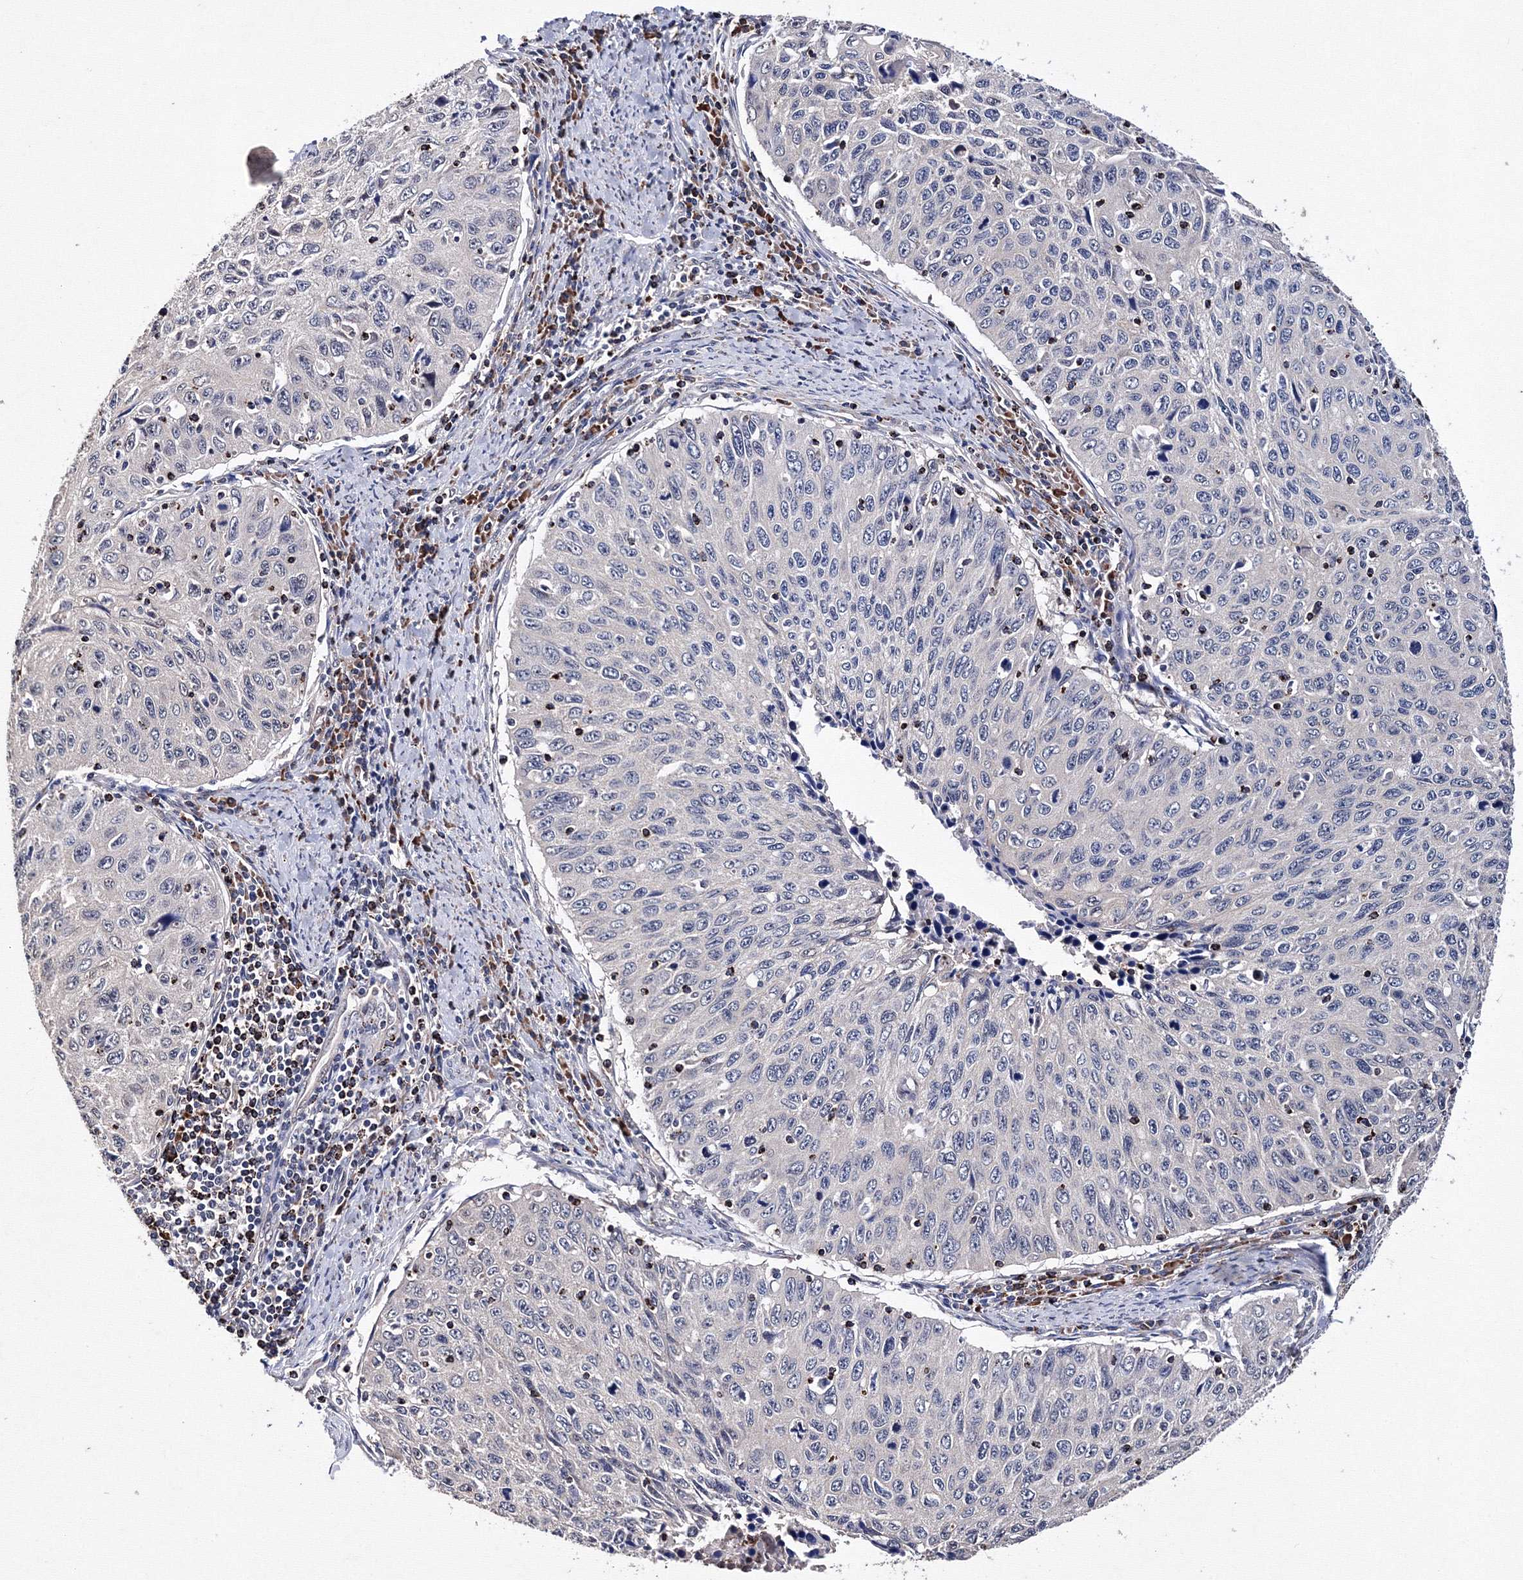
{"staining": {"intensity": "negative", "quantity": "none", "location": "none"}, "tissue": "cervical cancer", "cell_type": "Tumor cells", "image_type": "cancer", "snomed": [{"axis": "morphology", "description": "Squamous cell carcinoma, NOS"}, {"axis": "topography", "description": "Cervix"}], "caption": "DAB (3,3'-diaminobenzidine) immunohistochemical staining of human cervical cancer displays no significant positivity in tumor cells.", "gene": "PHYKPL", "patient": {"sex": "female", "age": 53}}